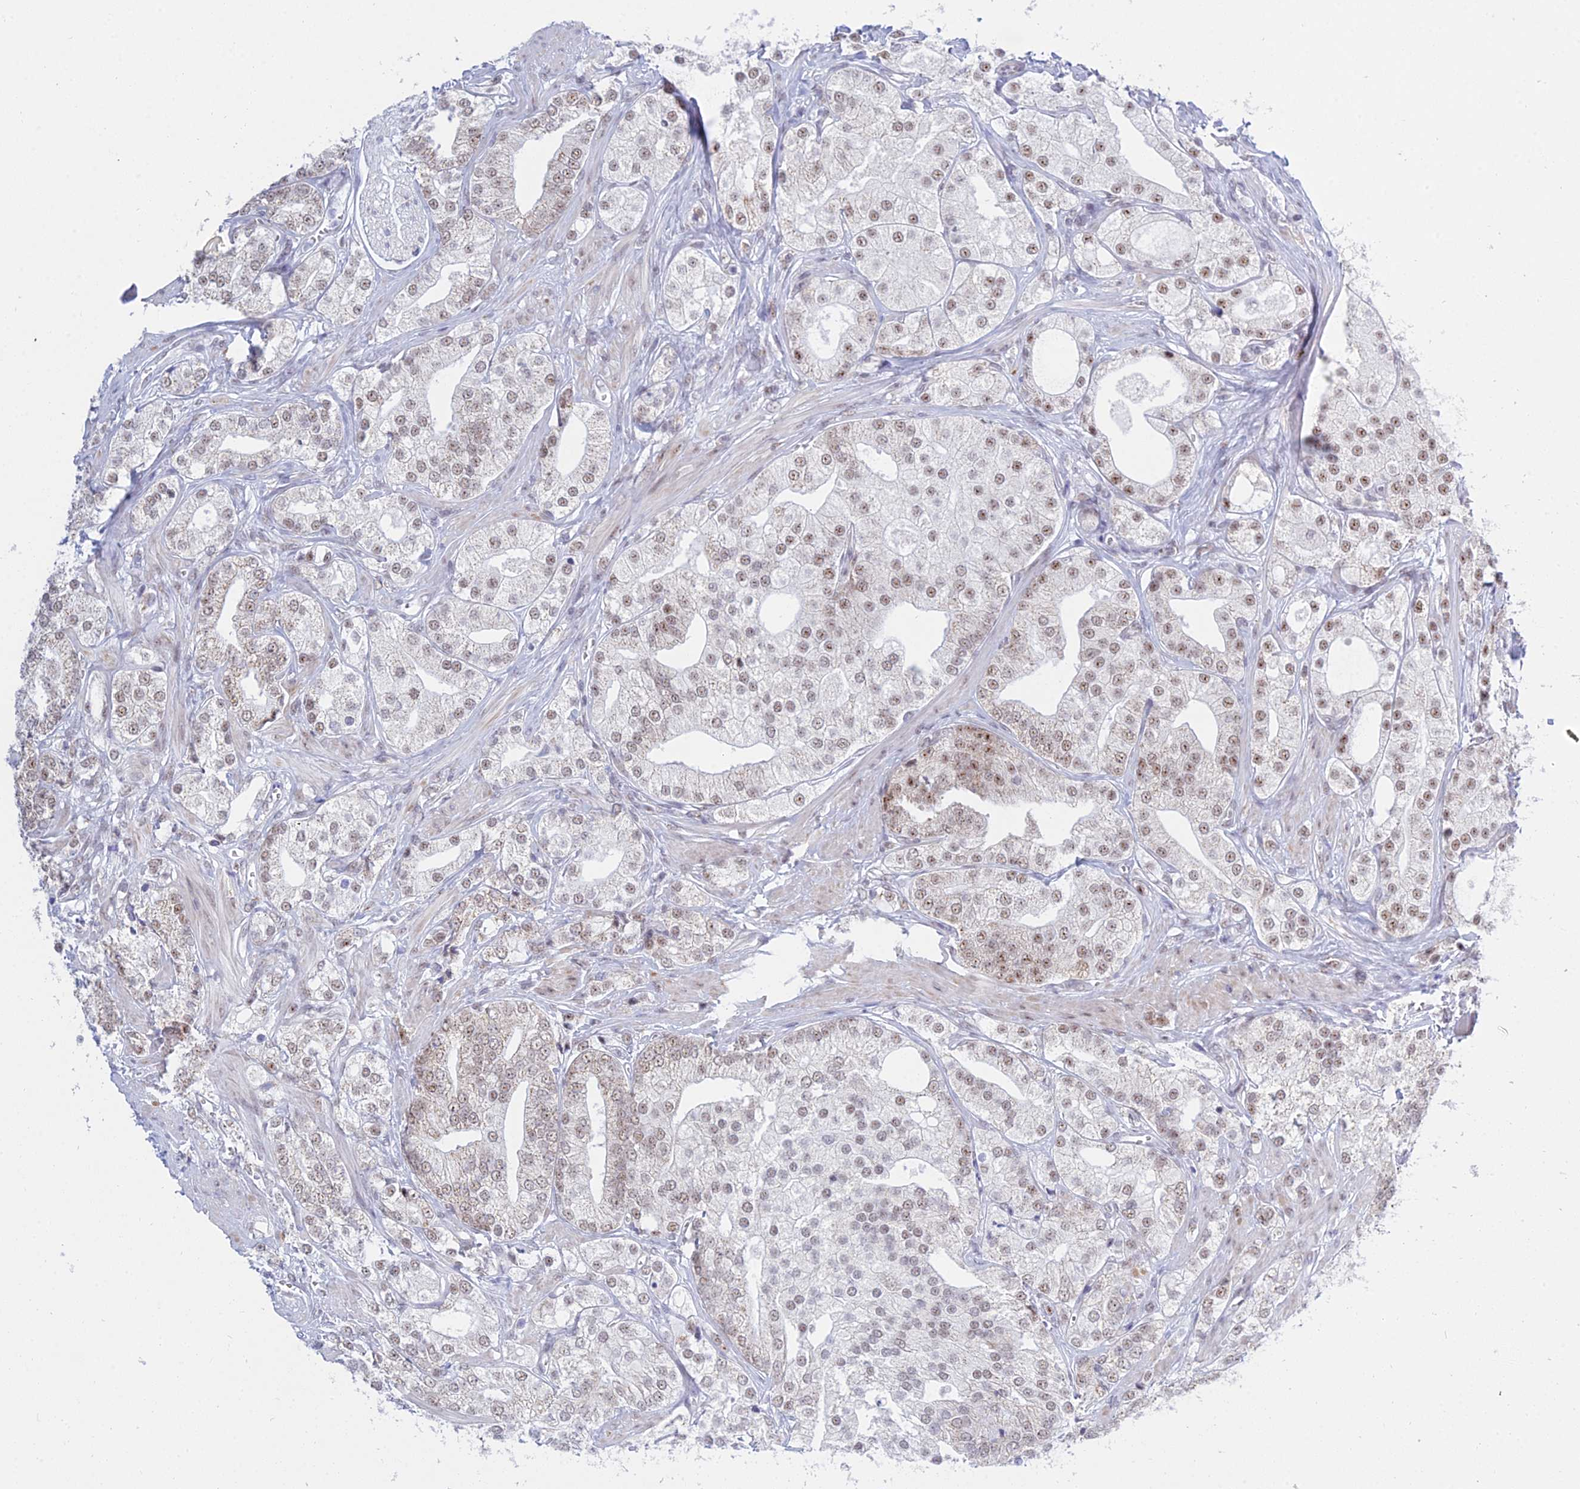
{"staining": {"intensity": "moderate", "quantity": ">75%", "location": "nuclear"}, "tissue": "prostate cancer", "cell_type": "Tumor cells", "image_type": "cancer", "snomed": [{"axis": "morphology", "description": "Adenocarcinoma, High grade"}, {"axis": "topography", "description": "Prostate"}], "caption": "Prostate cancer stained for a protein (brown) displays moderate nuclear positive staining in approximately >75% of tumor cells.", "gene": "KLF14", "patient": {"sex": "male", "age": 50}}